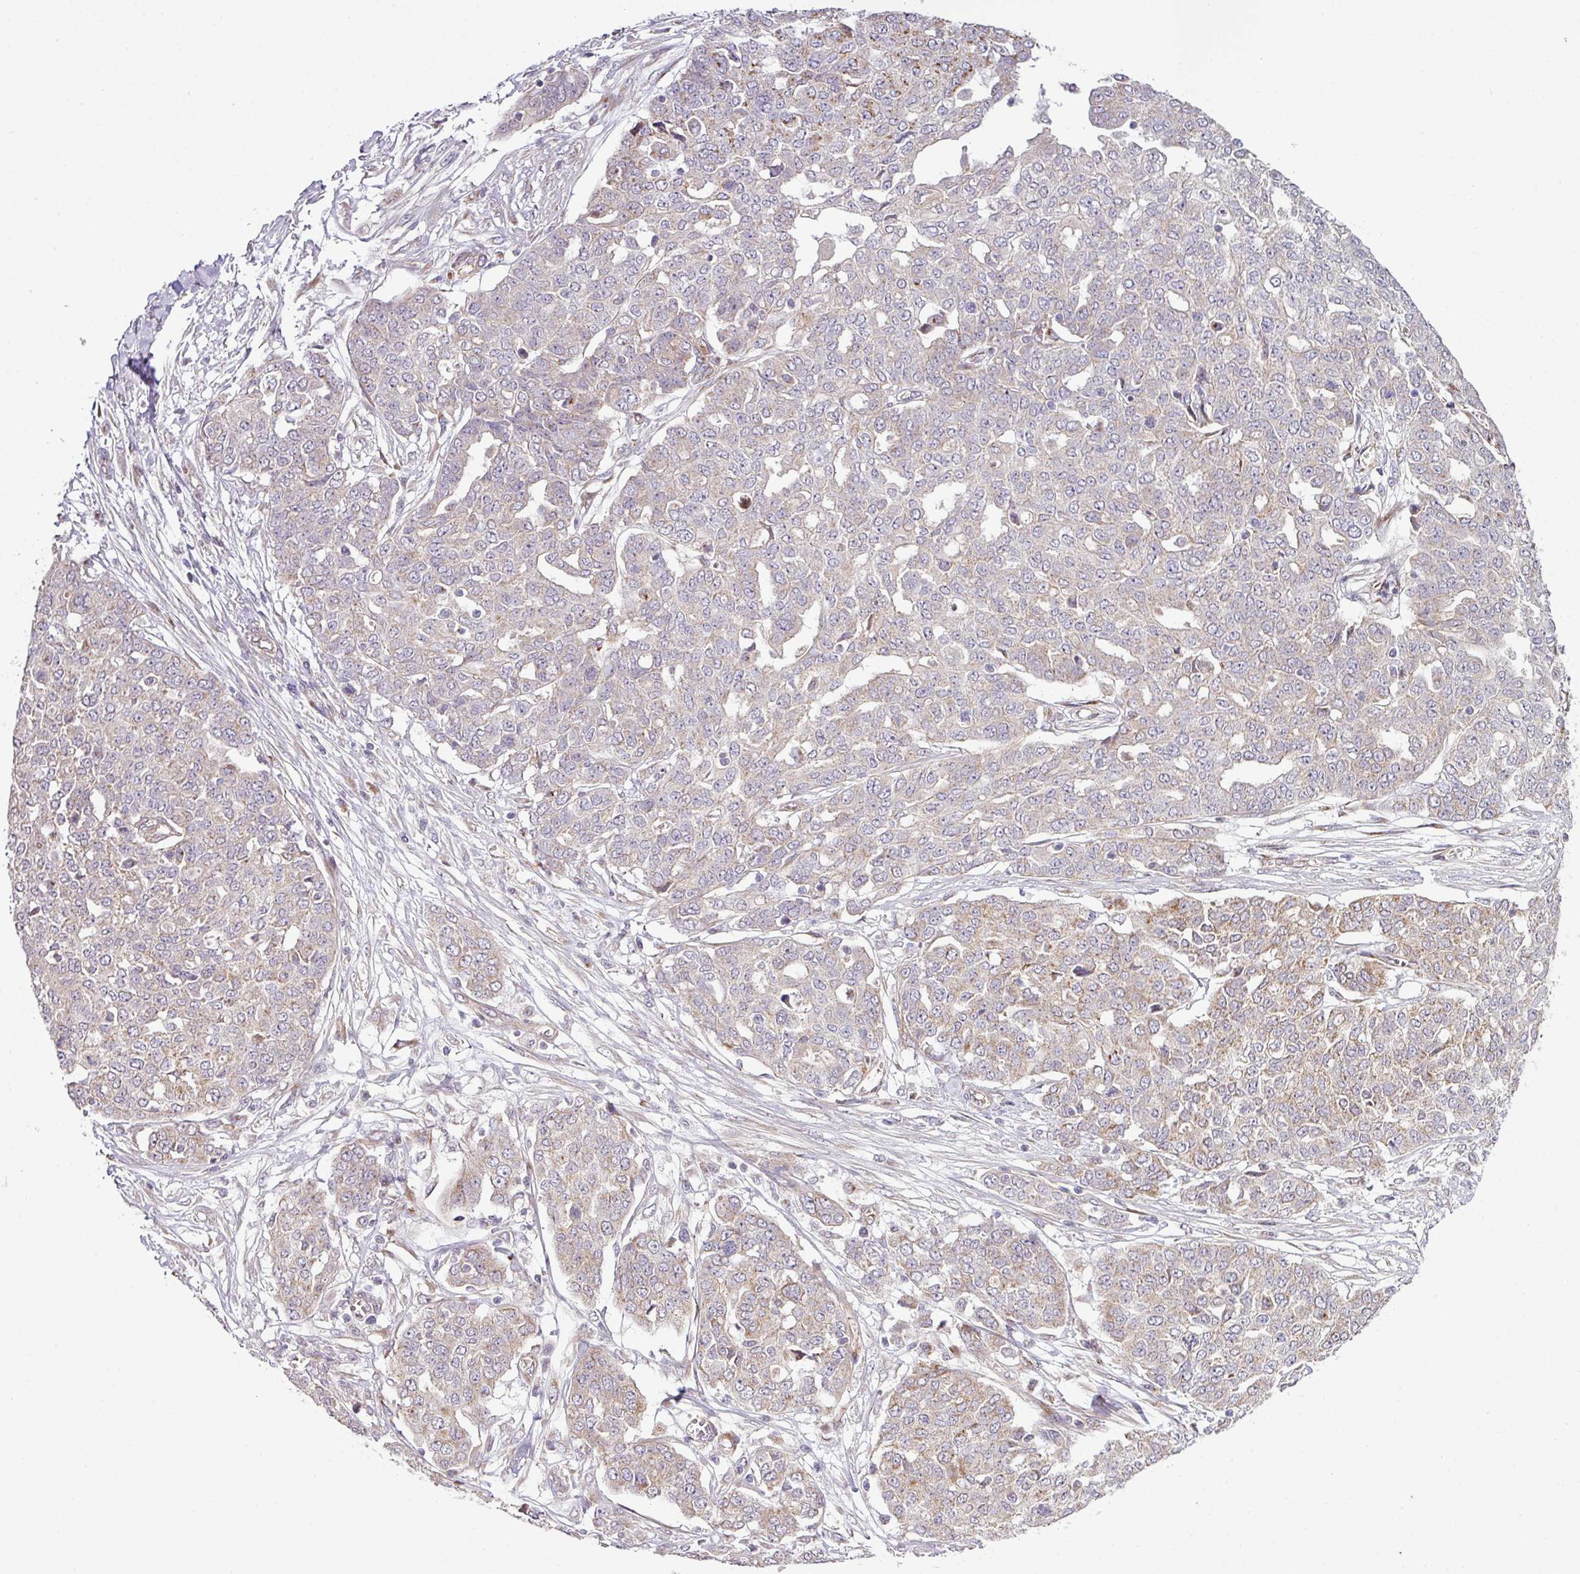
{"staining": {"intensity": "moderate", "quantity": "25%-75%", "location": "cytoplasmic/membranous"}, "tissue": "ovarian cancer", "cell_type": "Tumor cells", "image_type": "cancer", "snomed": [{"axis": "morphology", "description": "Cystadenocarcinoma, serous, NOS"}, {"axis": "topography", "description": "Soft tissue"}, {"axis": "topography", "description": "Ovary"}], "caption": "IHC photomicrograph of ovarian cancer (serous cystadenocarcinoma) stained for a protein (brown), which exhibits medium levels of moderate cytoplasmic/membranous staining in about 25%-75% of tumor cells.", "gene": "TIMMDC1", "patient": {"sex": "female", "age": 57}}